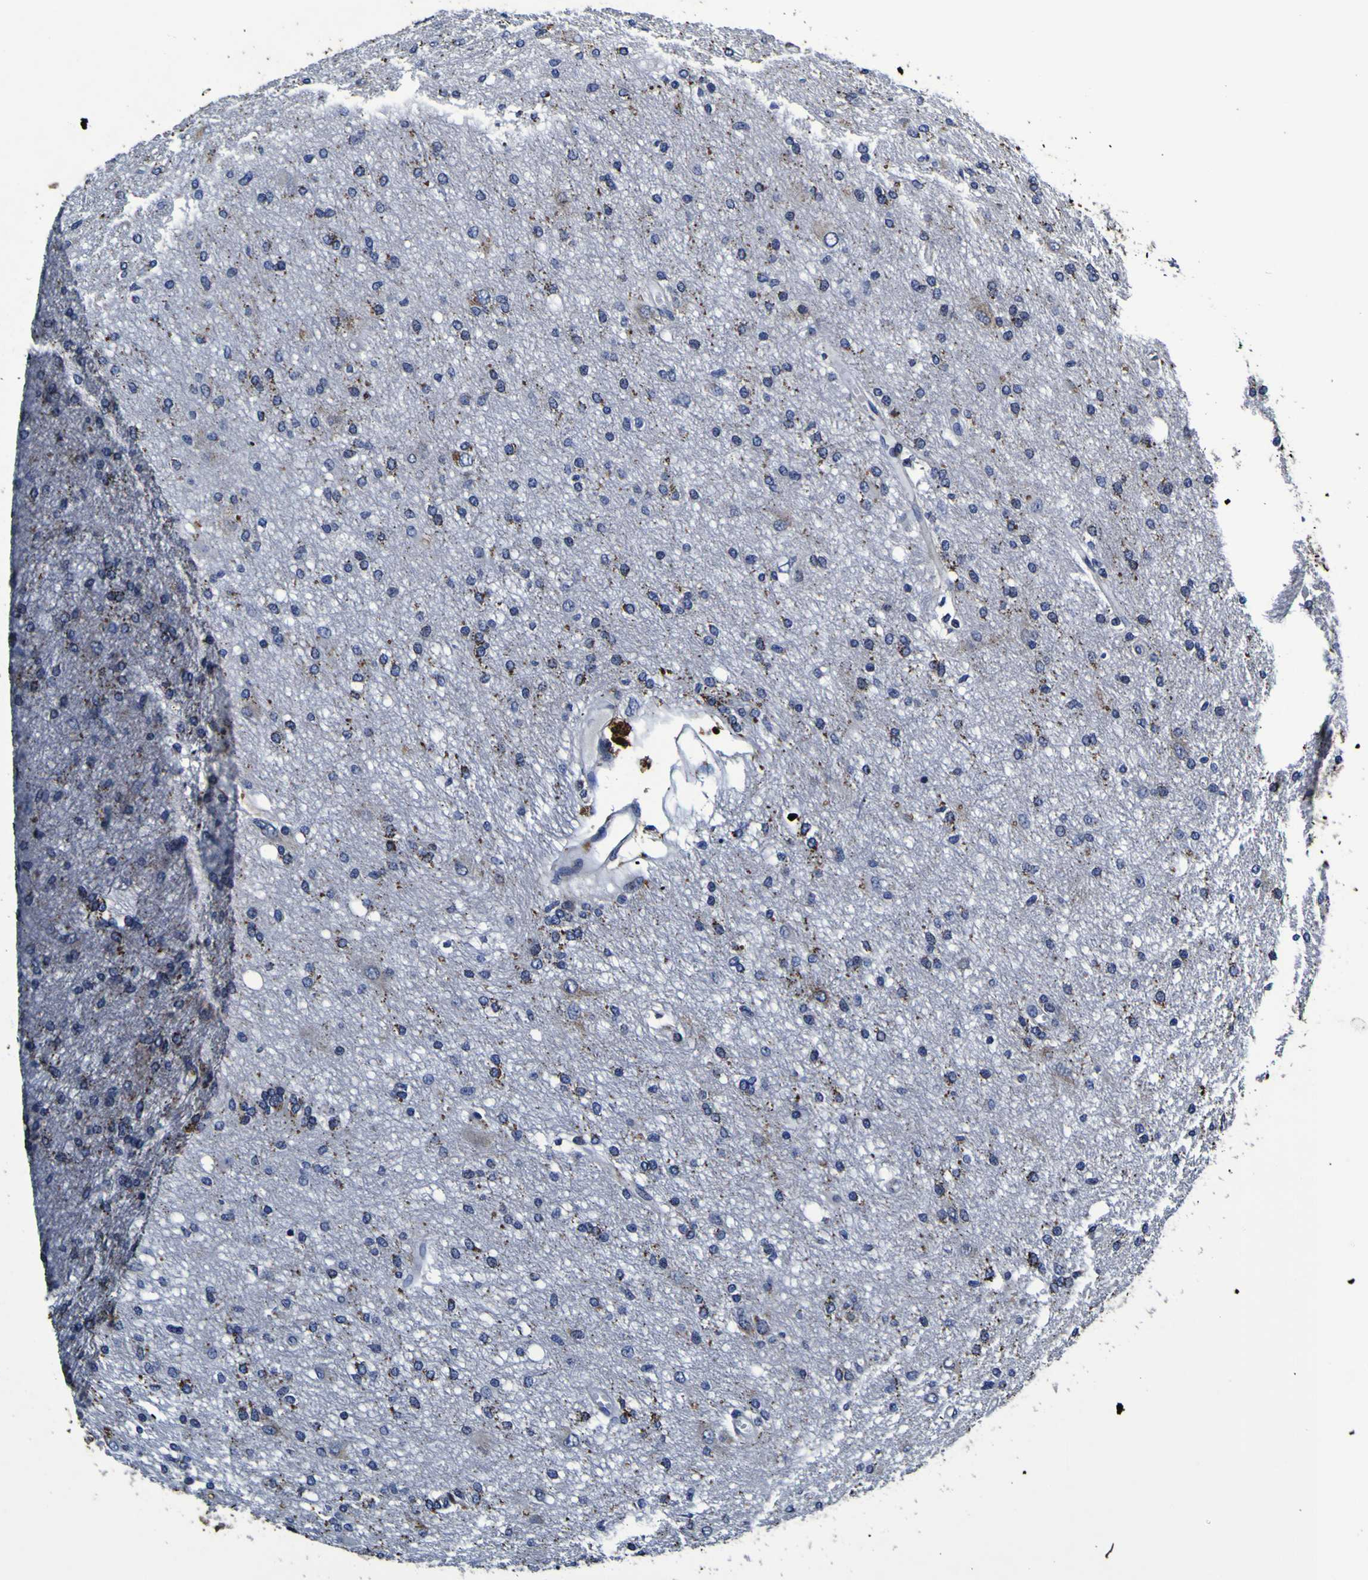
{"staining": {"intensity": "negative", "quantity": "none", "location": "none"}, "tissue": "glioma", "cell_type": "Tumor cells", "image_type": "cancer", "snomed": [{"axis": "morphology", "description": "Glioma, malignant, High grade"}, {"axis": "topography", "description": "Brain"}], "caption": "The histopathology image reveals no staining of tumor cells in high-grade glioma (malignant).", "gene": "PANK4", "patient": {"sex": "female", "age": 59}}